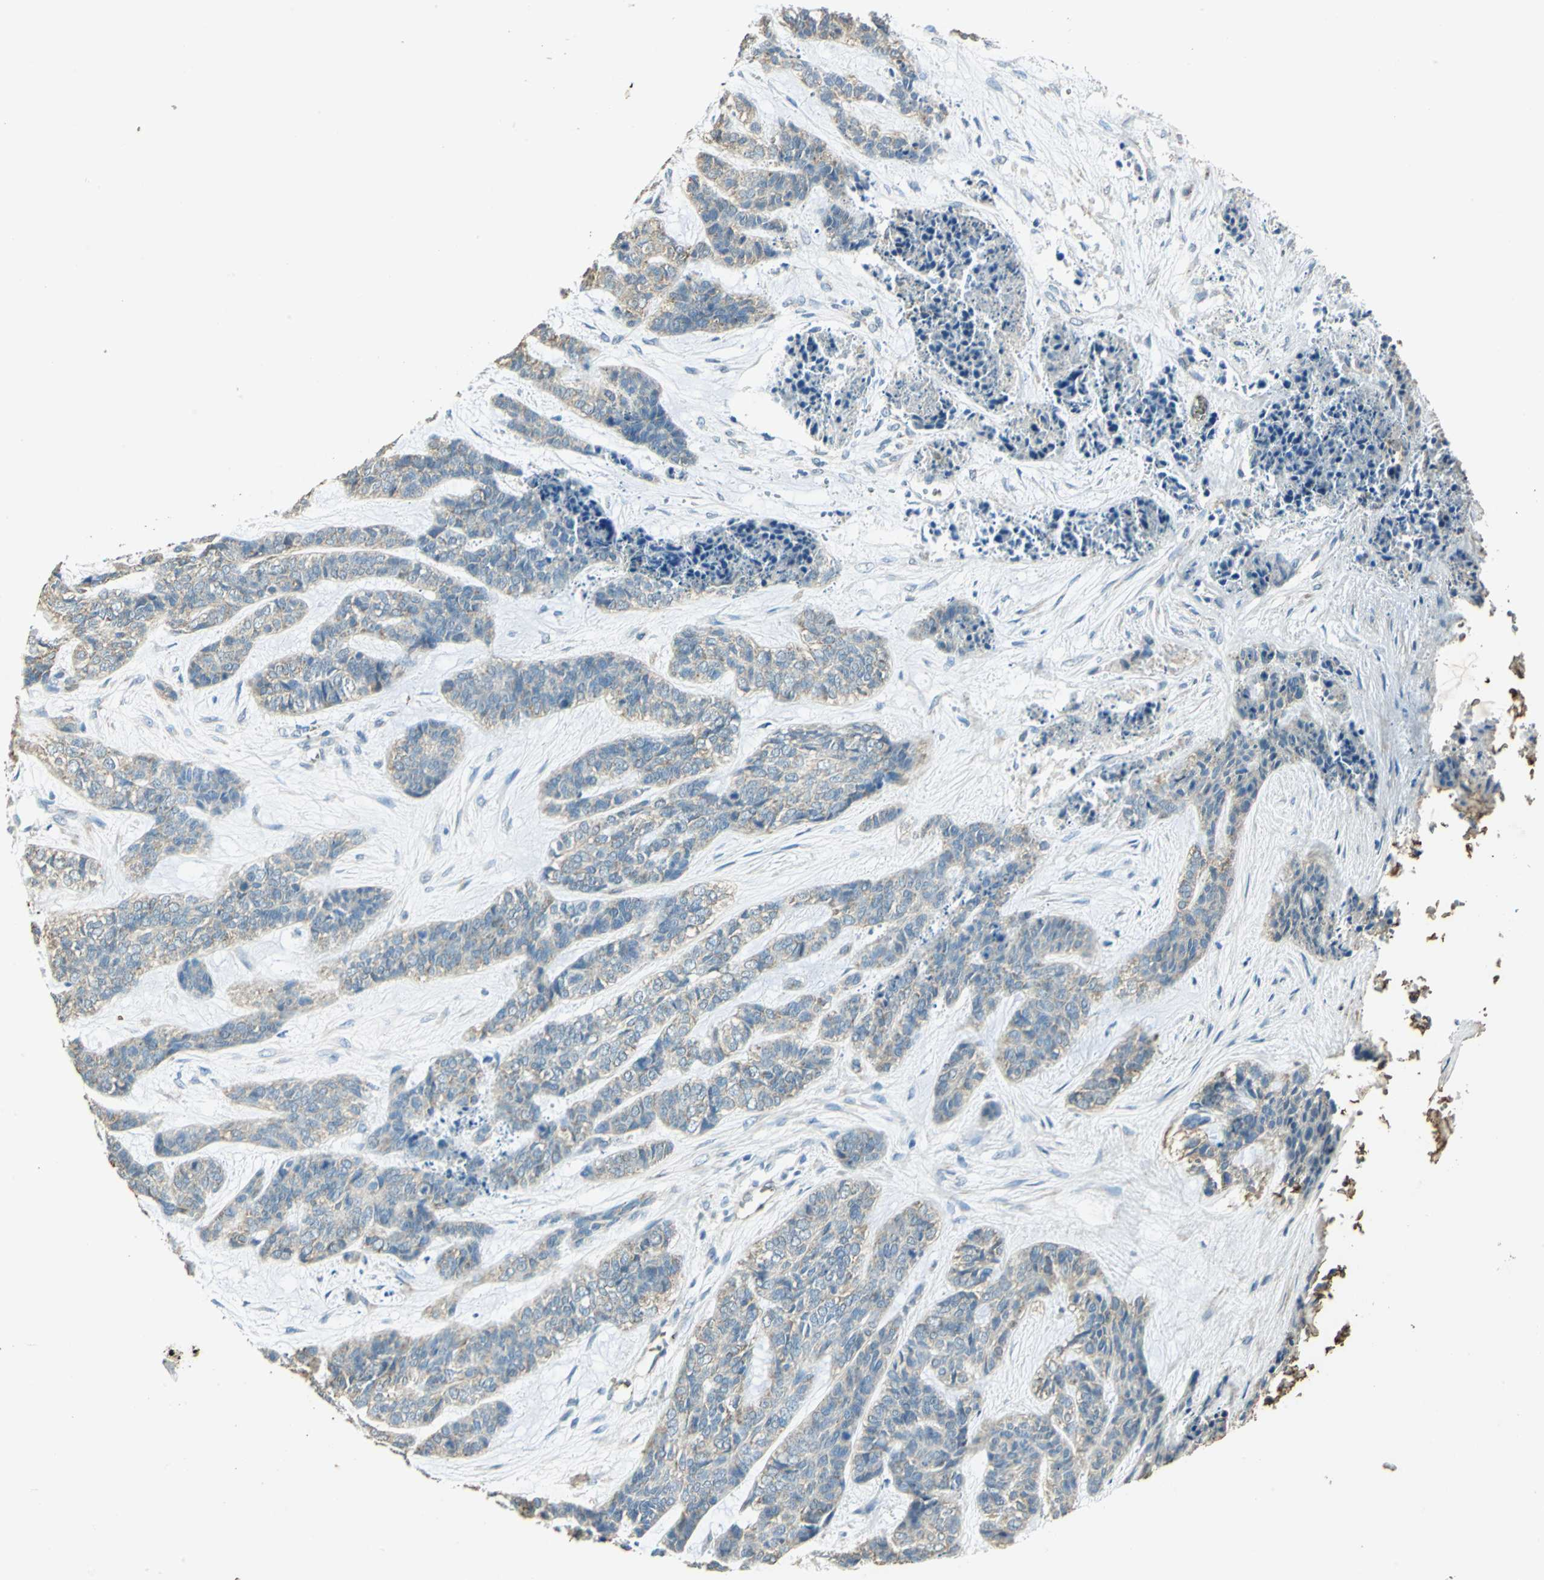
{"staining": {"intensity": "weak", "quantity": "25%-75%", "location": "cytoplasmic/membranous"}, "tissue": "skin cancer", "cell_type": "Tumor cells", "image_type": "cancer", "snomed": [{"axis": "morphology", "description": "Basal cell carcinoma"}, {"axis": "topography", "description": "Skin"}], "caption": "There is low levels of weak cytoplasmic/membranous expression in tumor cells of basal cell carcinoma (skin), as demonstrated by immunohistochemical staining (brown color).", "gene": "TRAPPC2", "patient": {"sex": "female", "age": 64}}